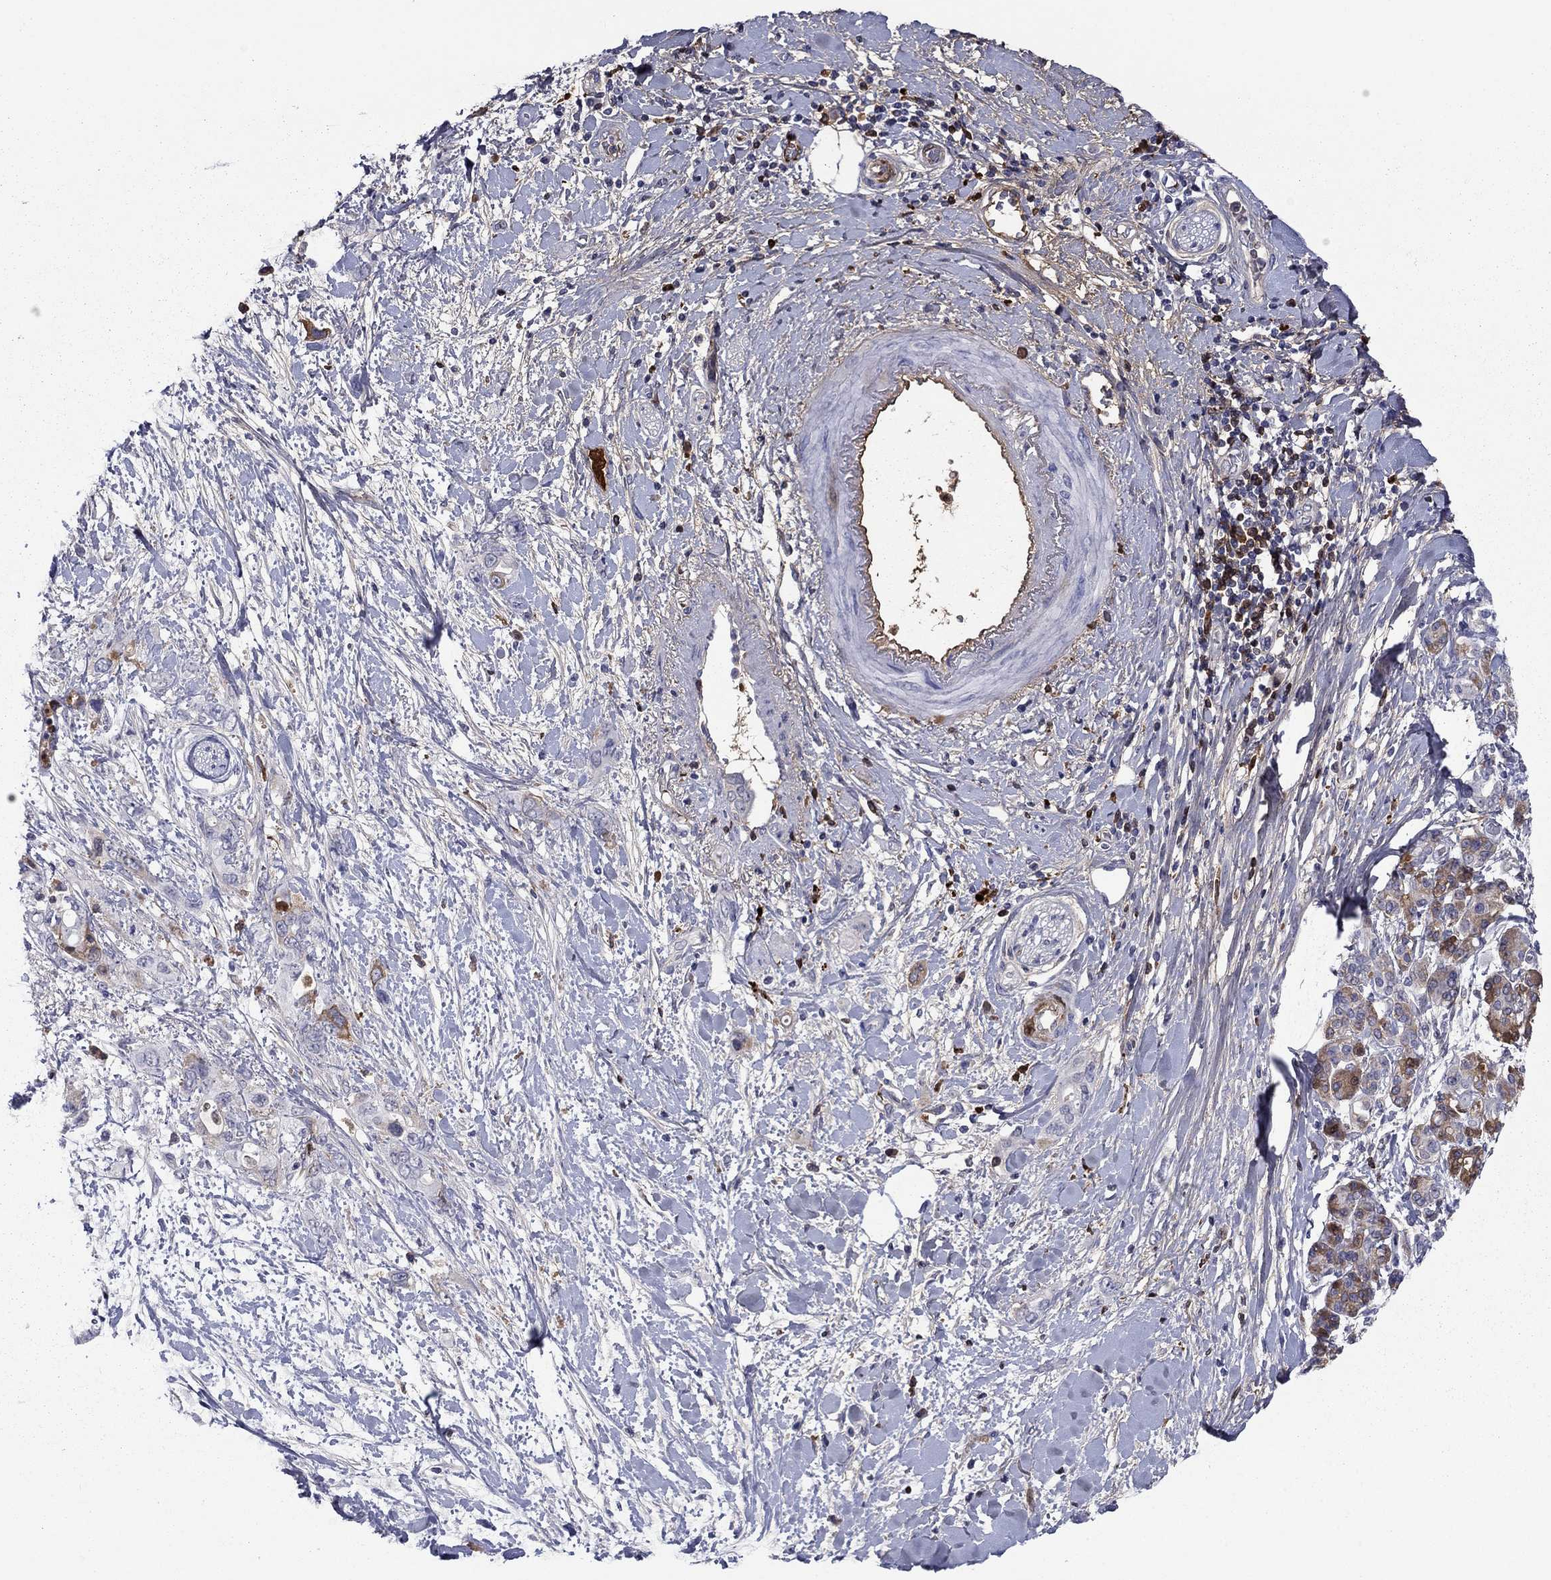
{"staining": {"intensity": "moderate", "quantity": "<25%", "location": "cytoplasmic/membranous"}, "tissue": "pancreatic cancer", "cell_type": "Tumor cells", "image_type": "cancer", "snomed": [{"axis": "morphology", "description": "Adenocarcinoma, NOS"}, {"axis": "topography", "description": "Pancreas"}], "caption": "IHC staining of pancreatic adenocarcinoma, which shows low levels of moderate cytoplasmic/membranous positivity in about <25% of tumor cells indicating moderate cytoplasmic/membranous protein positivity. The staining was performed using DAB (brown) for protein detection and nuclei were counterstained in hematoxylin (blue).", "gene": "HPX", "patient": {"sex": "female", "age": 56}}